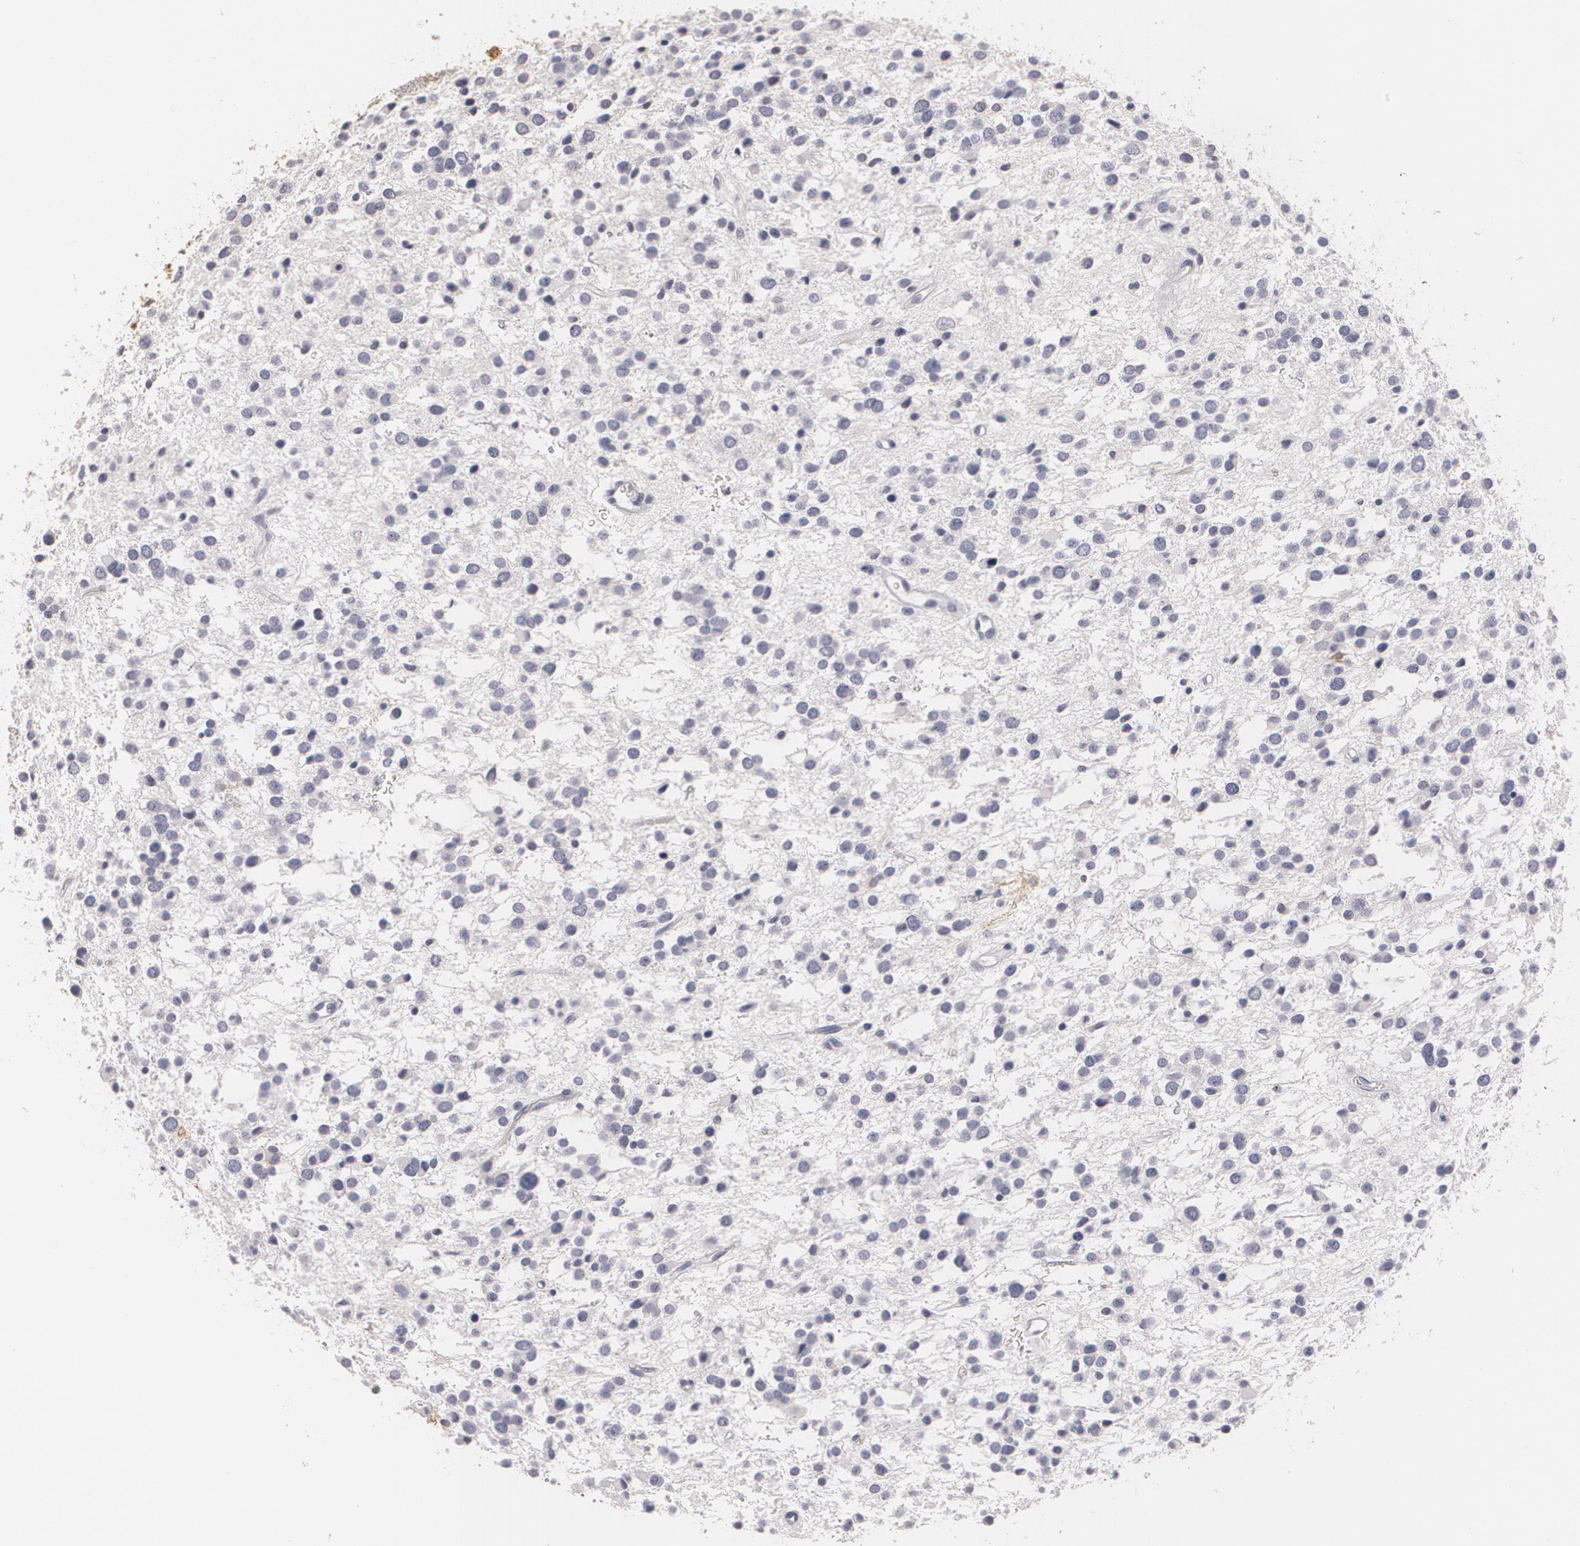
{"staining": {"intensity": "negative", "quantity": "none", "location": "none"}, "tissue": "glioma", "cell_type": "Tumor cells", "image_type": "cancer", "snomed": [{"axis": "morphology", "description": "Glioma, malignant, Low grade"}, {"axis": "topography", "description": "Brain"}], "caption": "This is an immunohistochemistry (IHC) photomicrograph of glioma. There is no positivity in tumor cells.", "gene": "NGFR", "patient": {"sex": "female", "age": 36}}